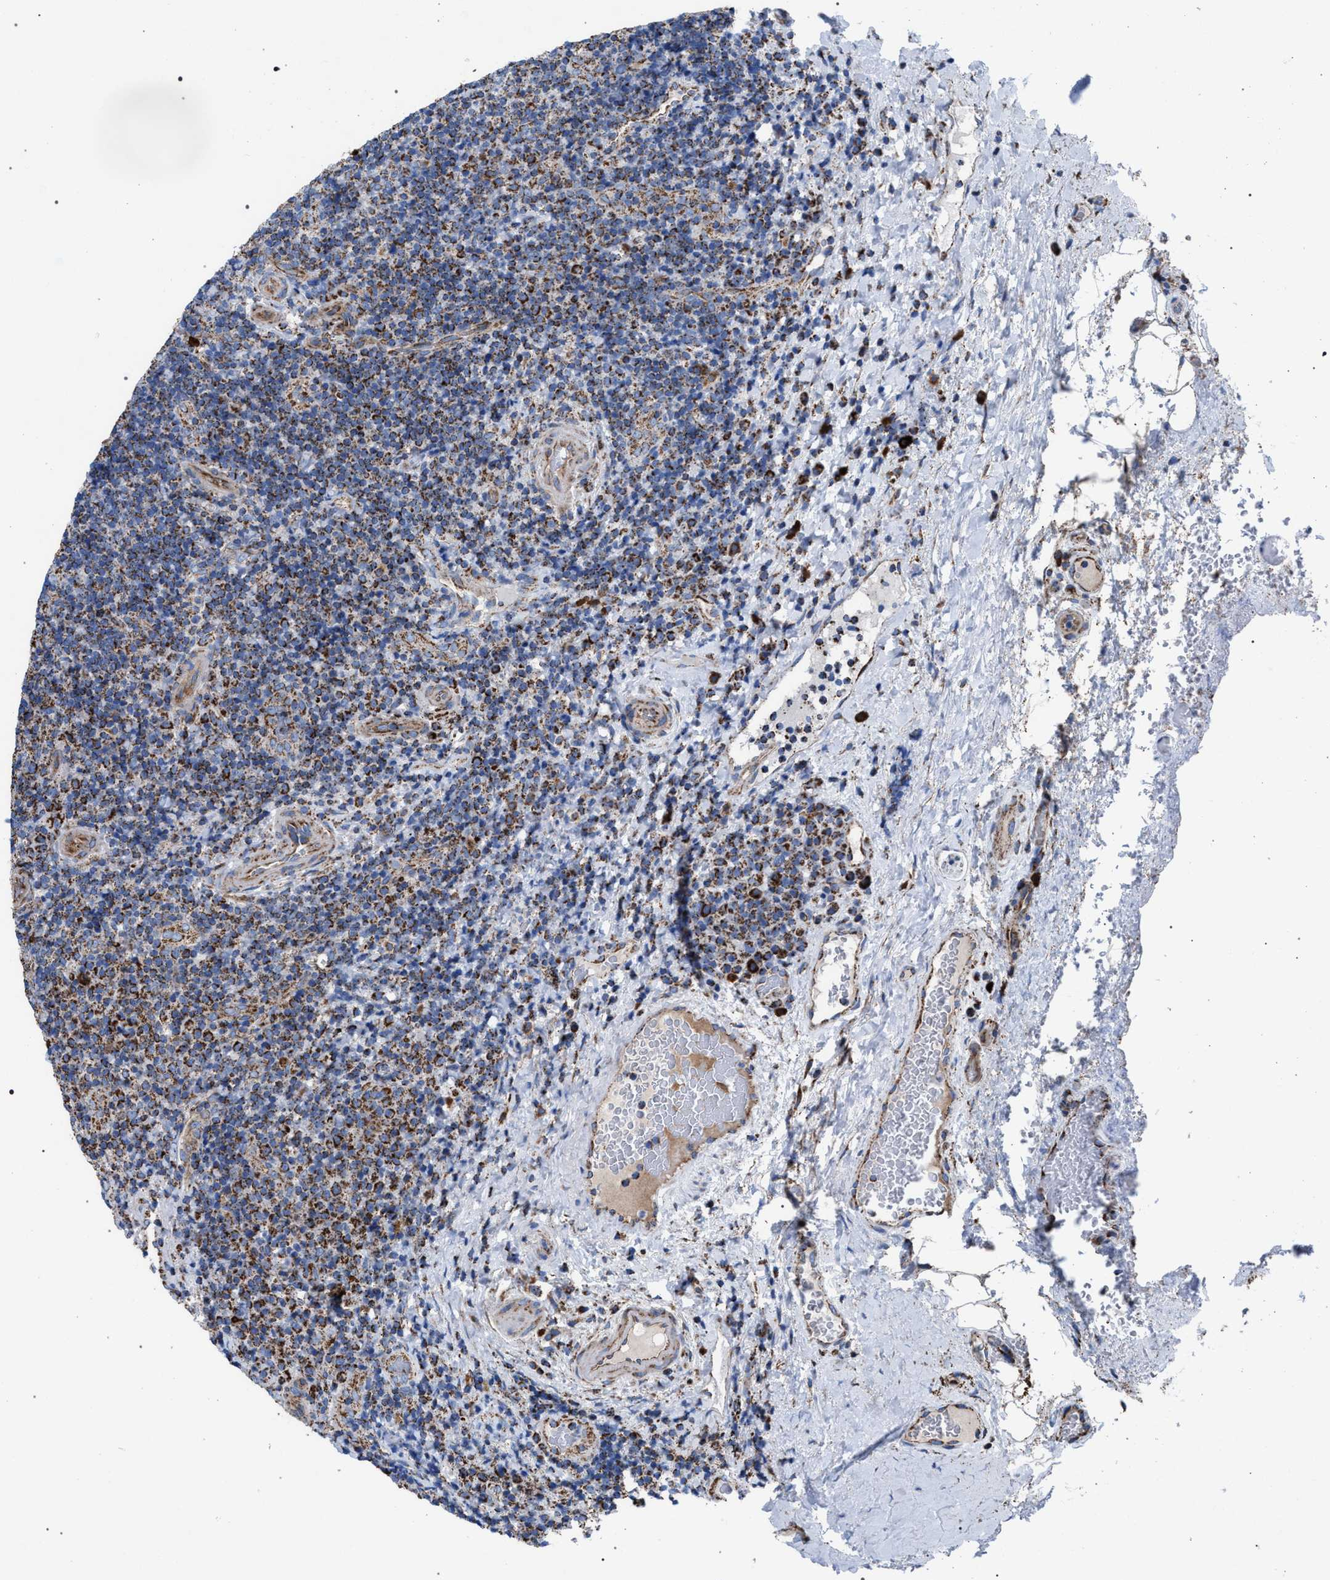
{"staining": {"intensity": "strong", "quantity": ">75%", "location": "cytoplasmic/membranous"}, "tissue": "lymphoma", "cell_type": "Tumor cells", "image_type": "cancer", "snomed": [{"axis": "morphology", "description": "Malignant lymphoma, non-Hodgkin's type, High grade"}, {"axis": "topography", "description": "Tonsil"}], "caption": "Immunohistochemistry photomicrograph of neoplastic tissue: human malignant lymphoma, non-Hodgkin's type (high-grade) stained using immunohistochemistry (IHC) shows high levels of strong protein expression localized specifically in the cytoplasmic/membranous of tumor cells, appearing as a cytoplasmic/membranous brown color.", "gene": "VPS13A", "patient": {"sex": "female", "age": 36}}